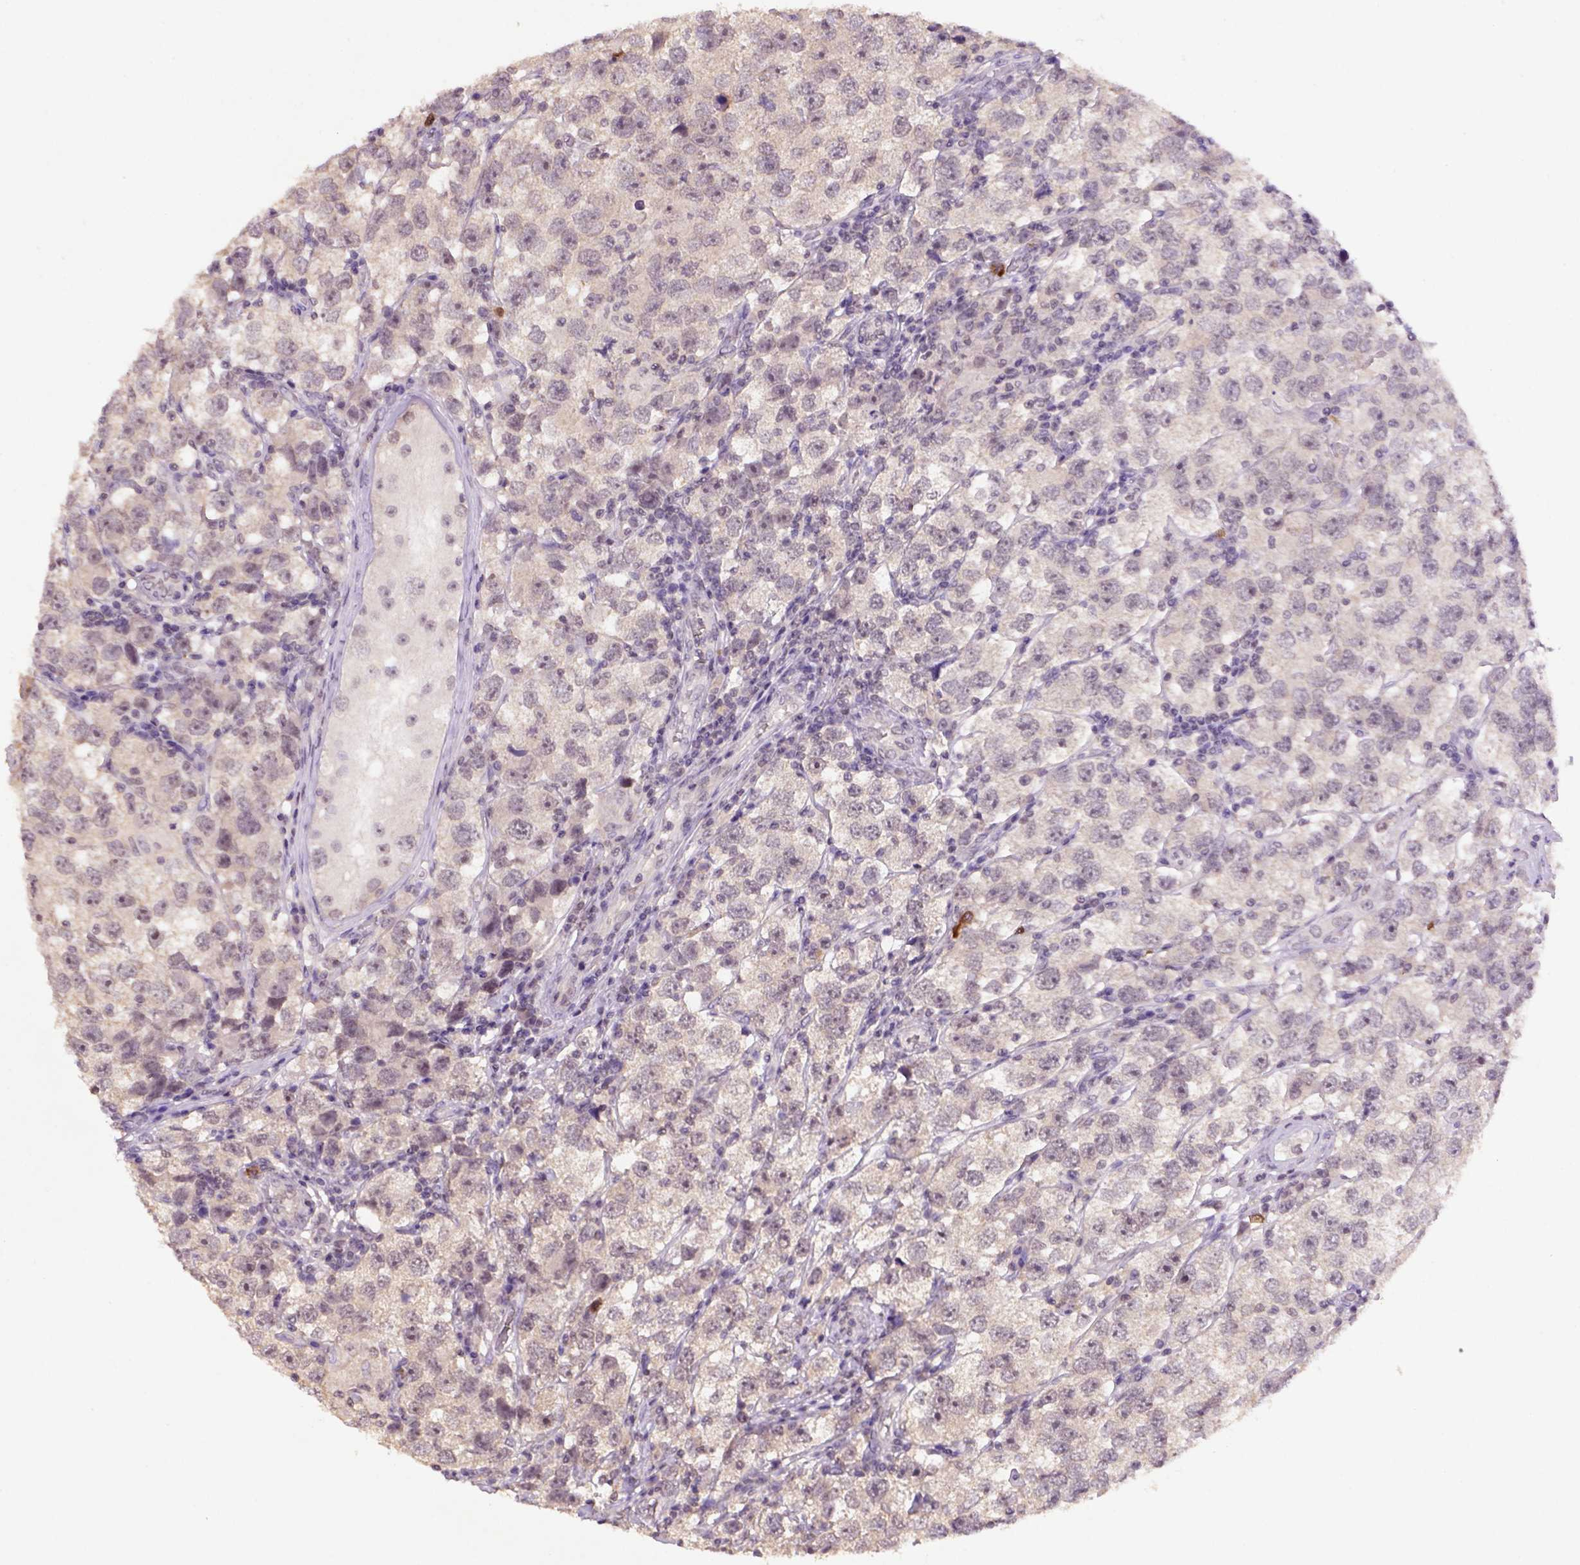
{"staining": {"intensity": "weak", "quantity": "25%-75%", "location": "cytoplasmic/membranous,nuclear"}, "tissue": "testis cancer", "cell_type": "Tumor cells", "image_type": "cancer", "snomed": [{"axis": "morphology", "description": "Seminoma, NOS"}, {"axis": "topography", "description": "Testis"}], "caption": "IHC of human testis seminoma reveals low levels of weak cytoplasmic/membranous and nuclear positivity in approximately 25%-75% of tumor cells.", "gene": "SCML4", "patient": {"sex": "male", "age": 26}}